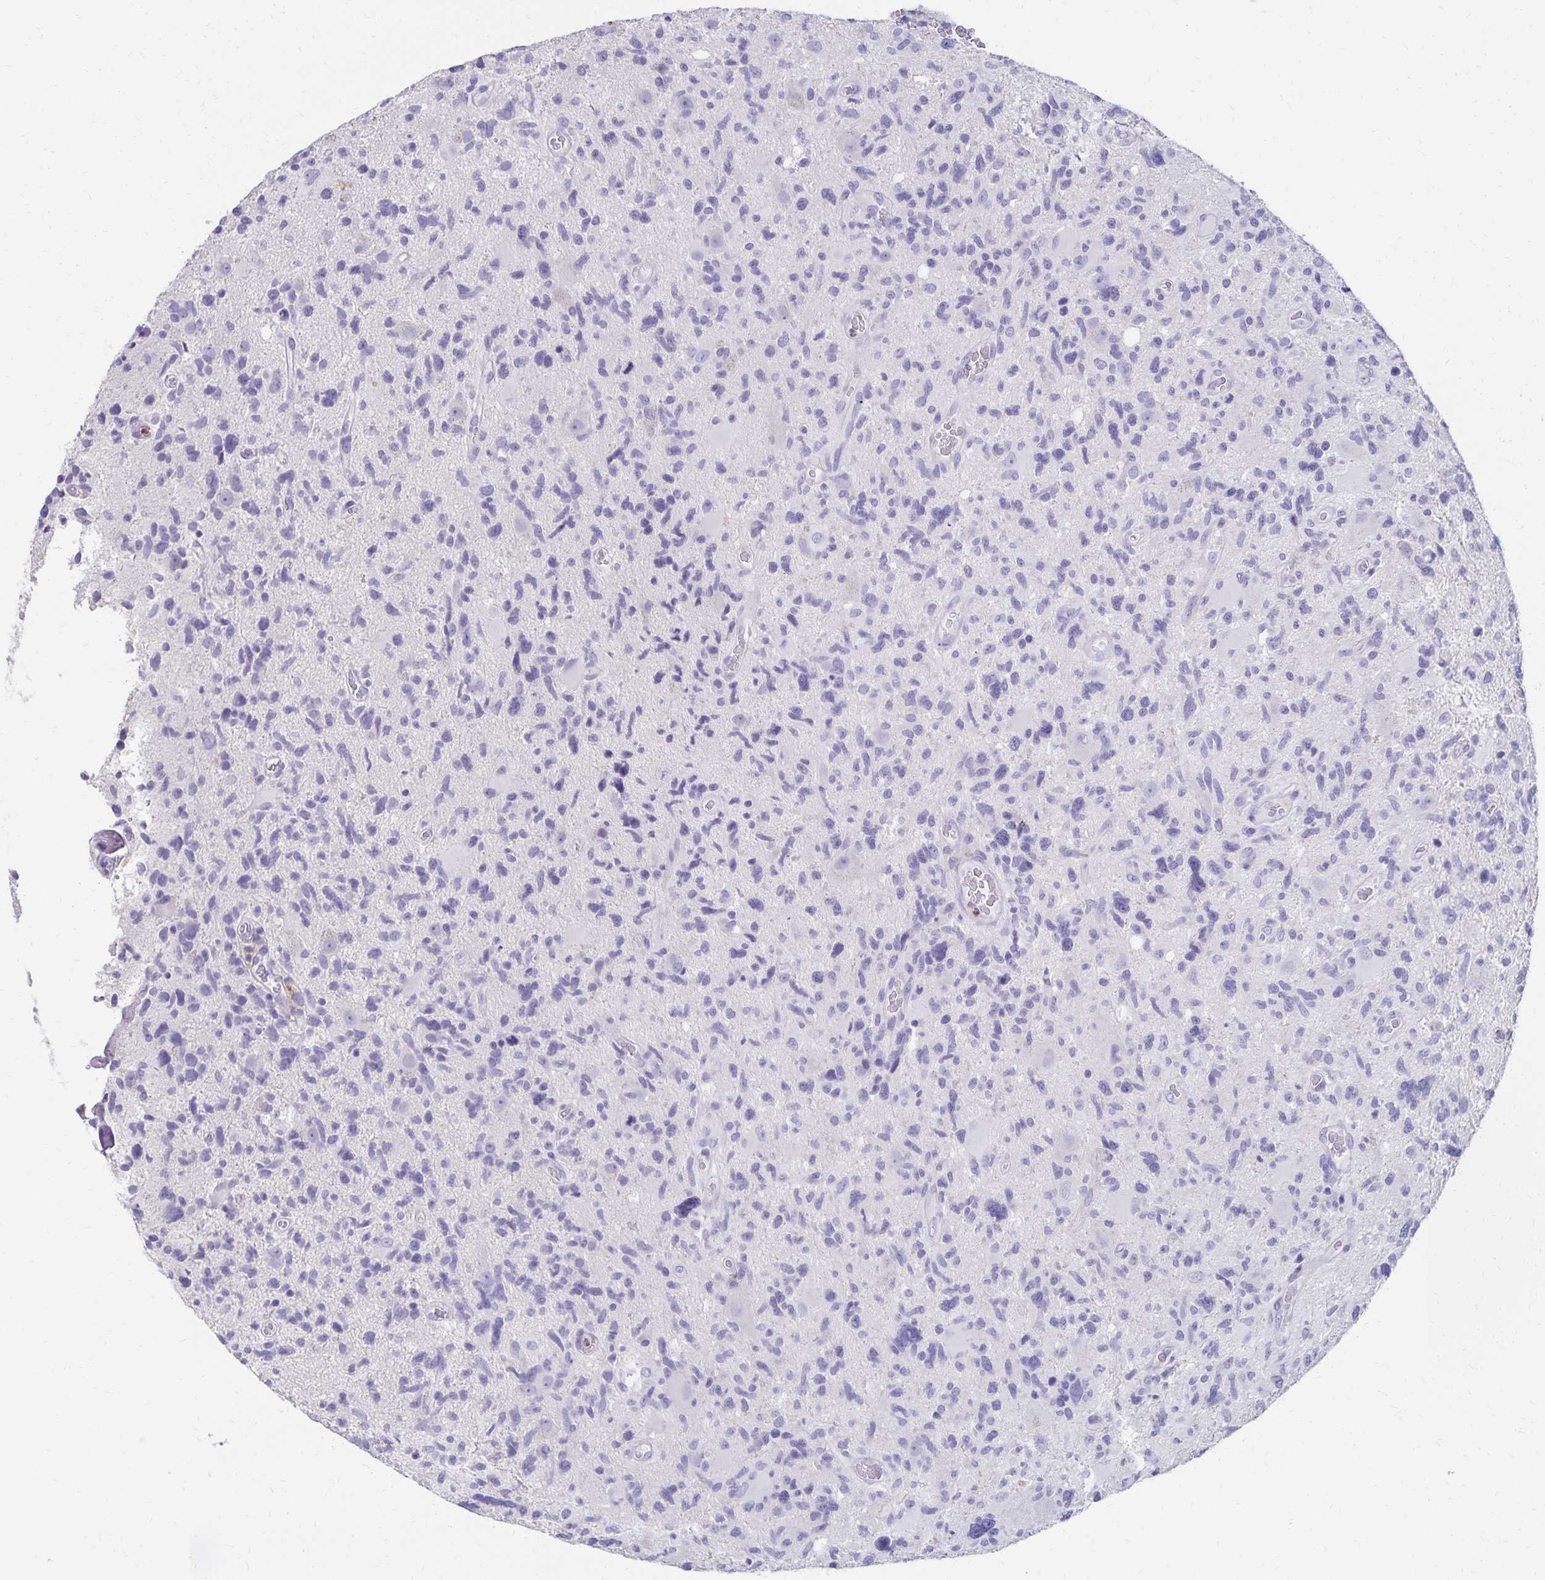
{"staining": {"intensity": "negative", "quantity": "none", "location": "none"}, "tissue": "glioma", "cell_type": "Tumor cells", "image_type": "cancer", "snomed": [{"axis": "morphology", "description": "Glioma, malignant, High grade"}, {"axis": "topography", "description": "Brain"}], "caption": "A histopathology image of glioma stained for a protein demonstrates no brown staining in tumor cells.", "gene": "DYNLT4", "patient": {"sex": "male", "age": 49}}